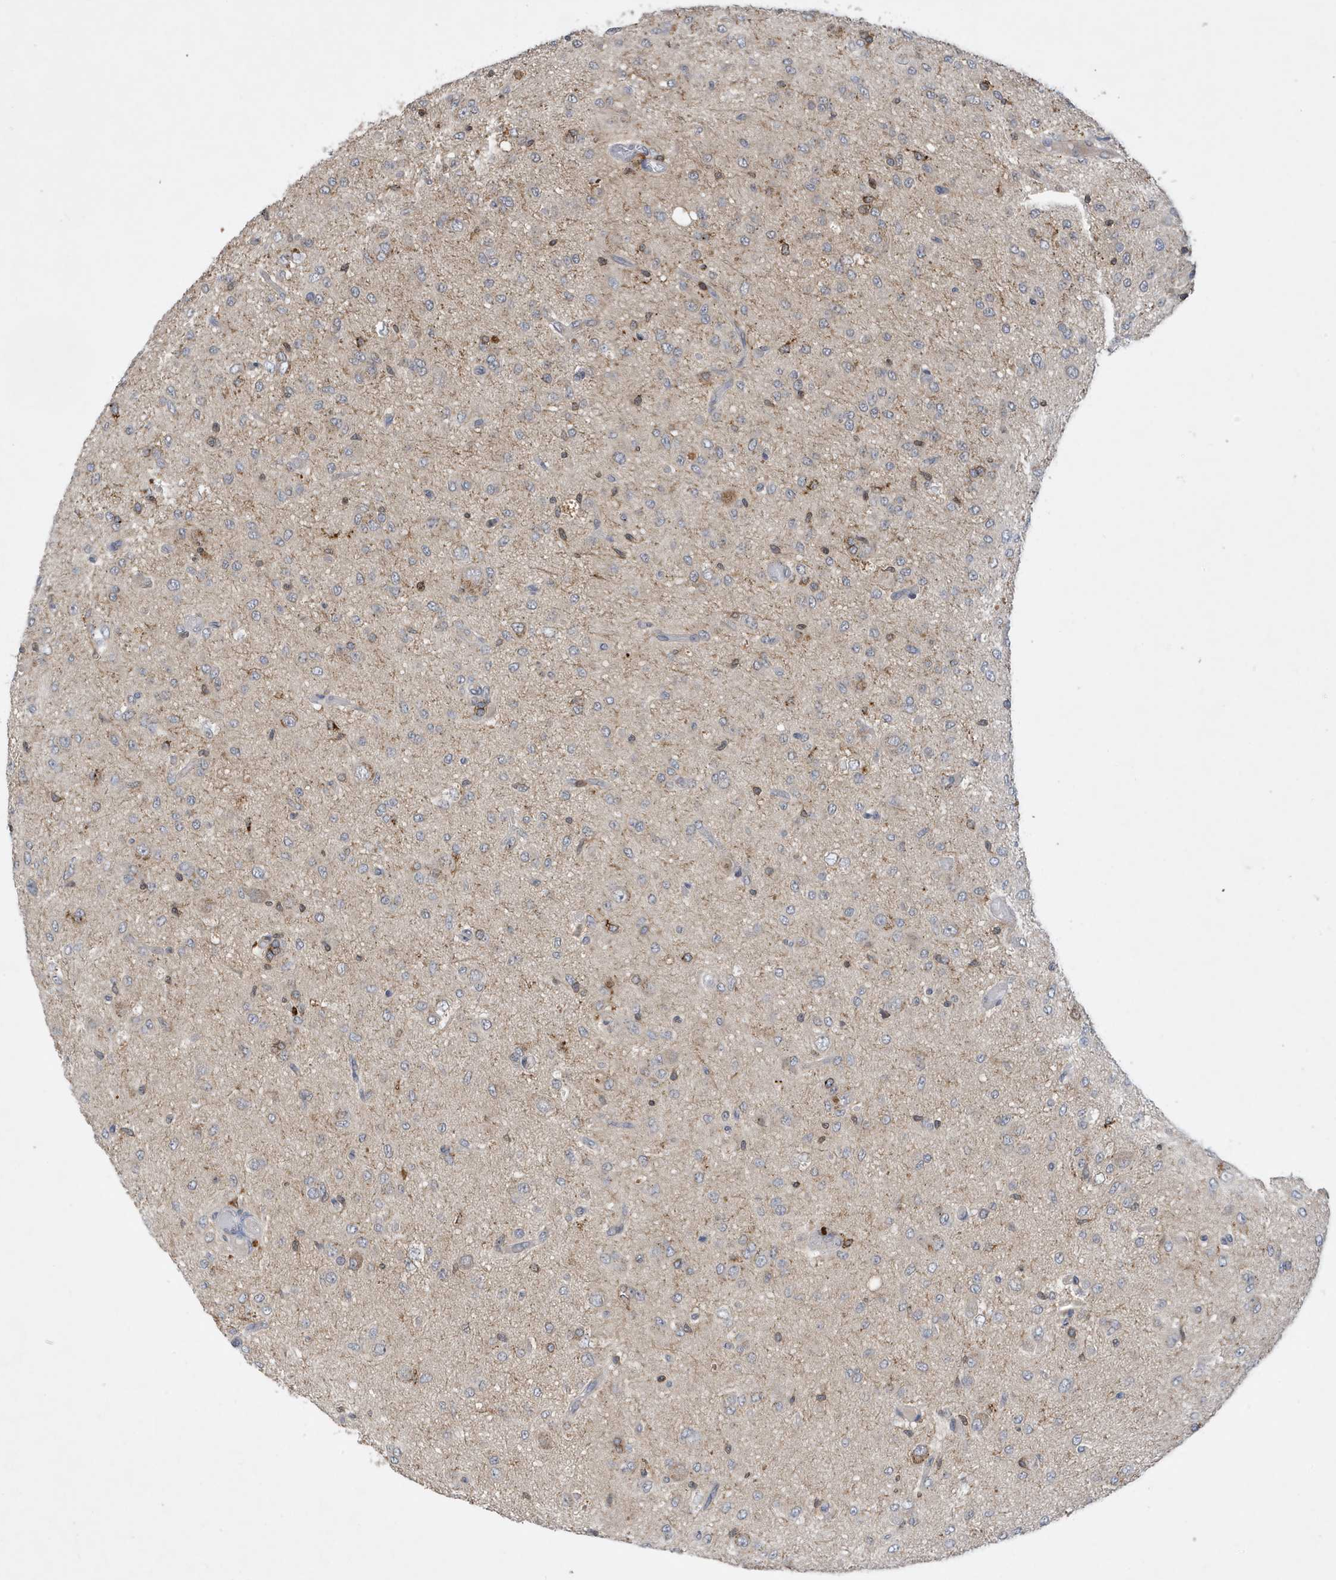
{"staining": {"intensity": "negative", "quantity": "none", "location": "none"}, "tissue": "glioma", "cell_type": "Tumor cells", "image_type": "cancer", "snomed": [{"axis": "morphology", "description": "Glioma, malignant, High grade"}, {"axis": "topography", "description": "Brain"}], "caption": "This is an IHC histopathology image of human high-grade glioma (malignant). There is no staining in tumor cells.", "gene": "NSUN3", "patient": {"sex": "female", "age": 59}}